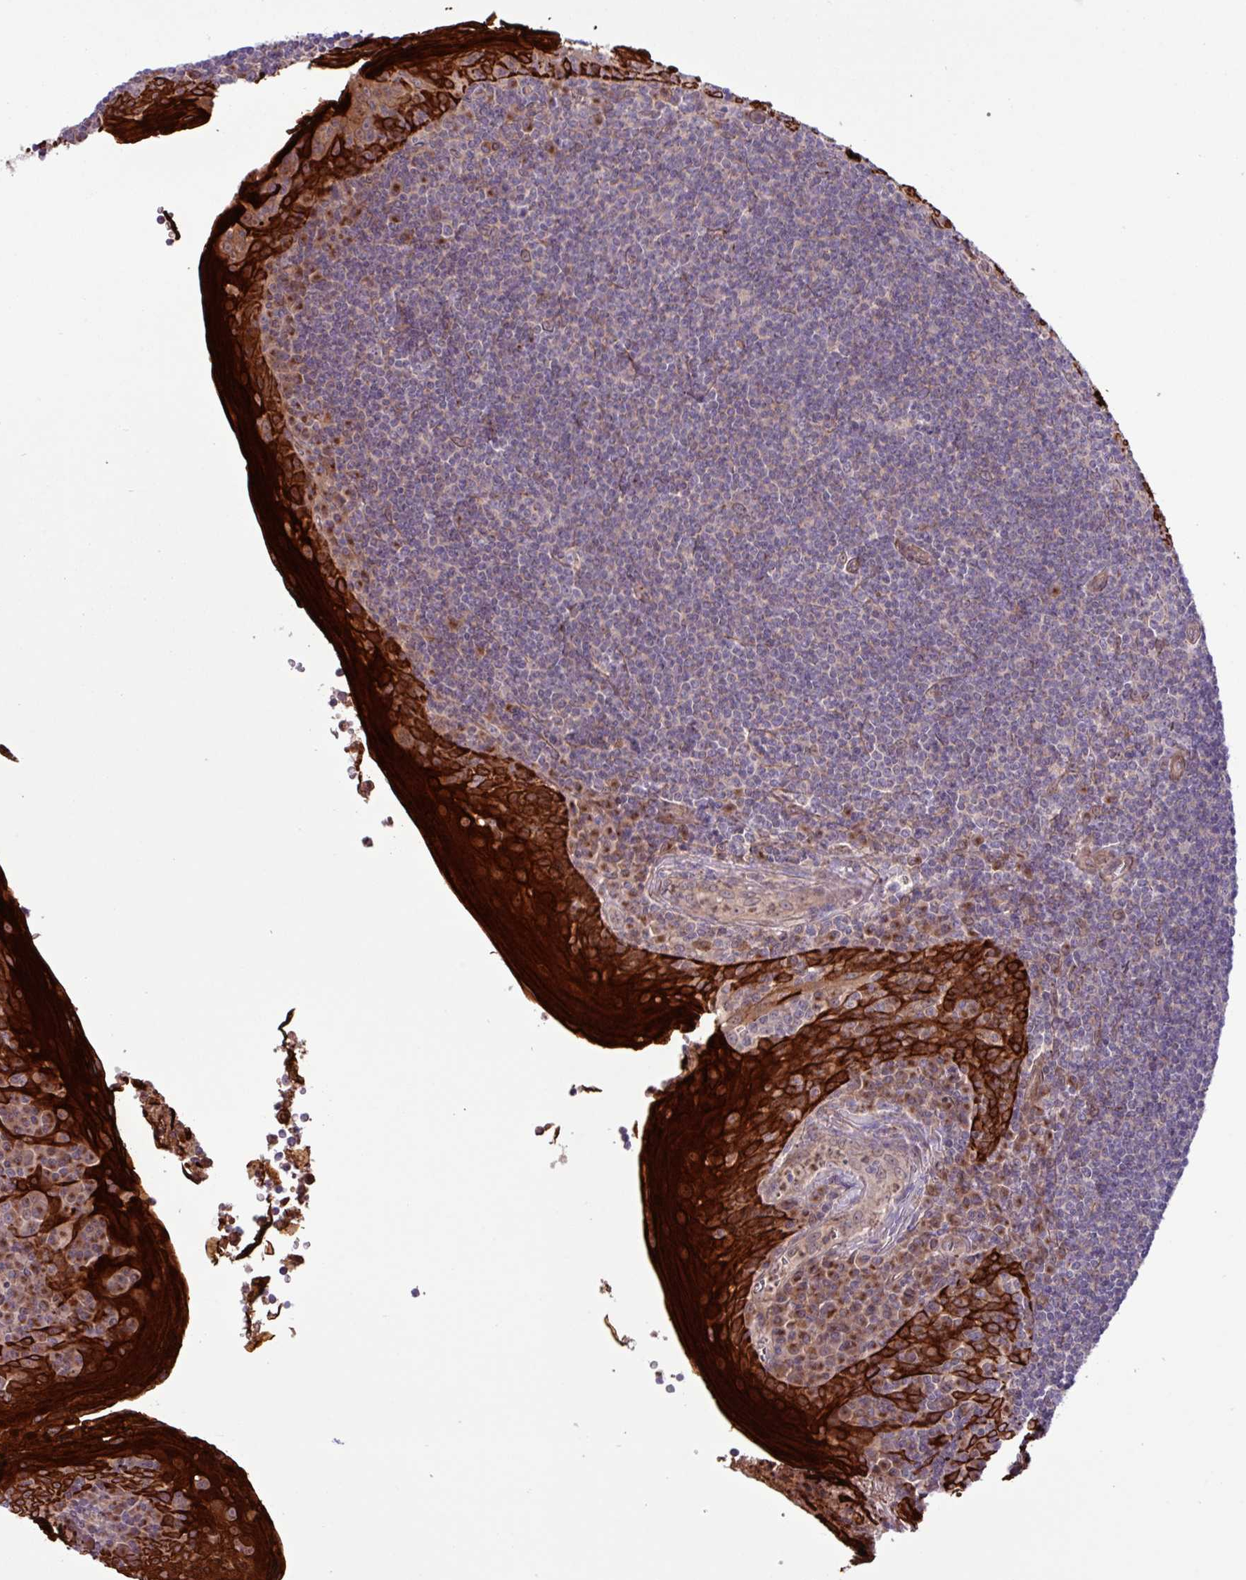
{"staining": {"intensity": "negative", "quantity": "none", "location": "none"}, "tissue": "tonsil", "cell_type": "Germinal center cells", "image_type": "normal", "snomed": [{"axis": "morphology", "description": "Normal tissue, NOS"}, {"axis": "topography", "description": "Tonsil"}], "caption": "Photomicrograph shows no significant protein staining in germinal center cells of normal tonsil.", "gene": "CNTRL", "patient": {"sex": "male", "age": 27}}